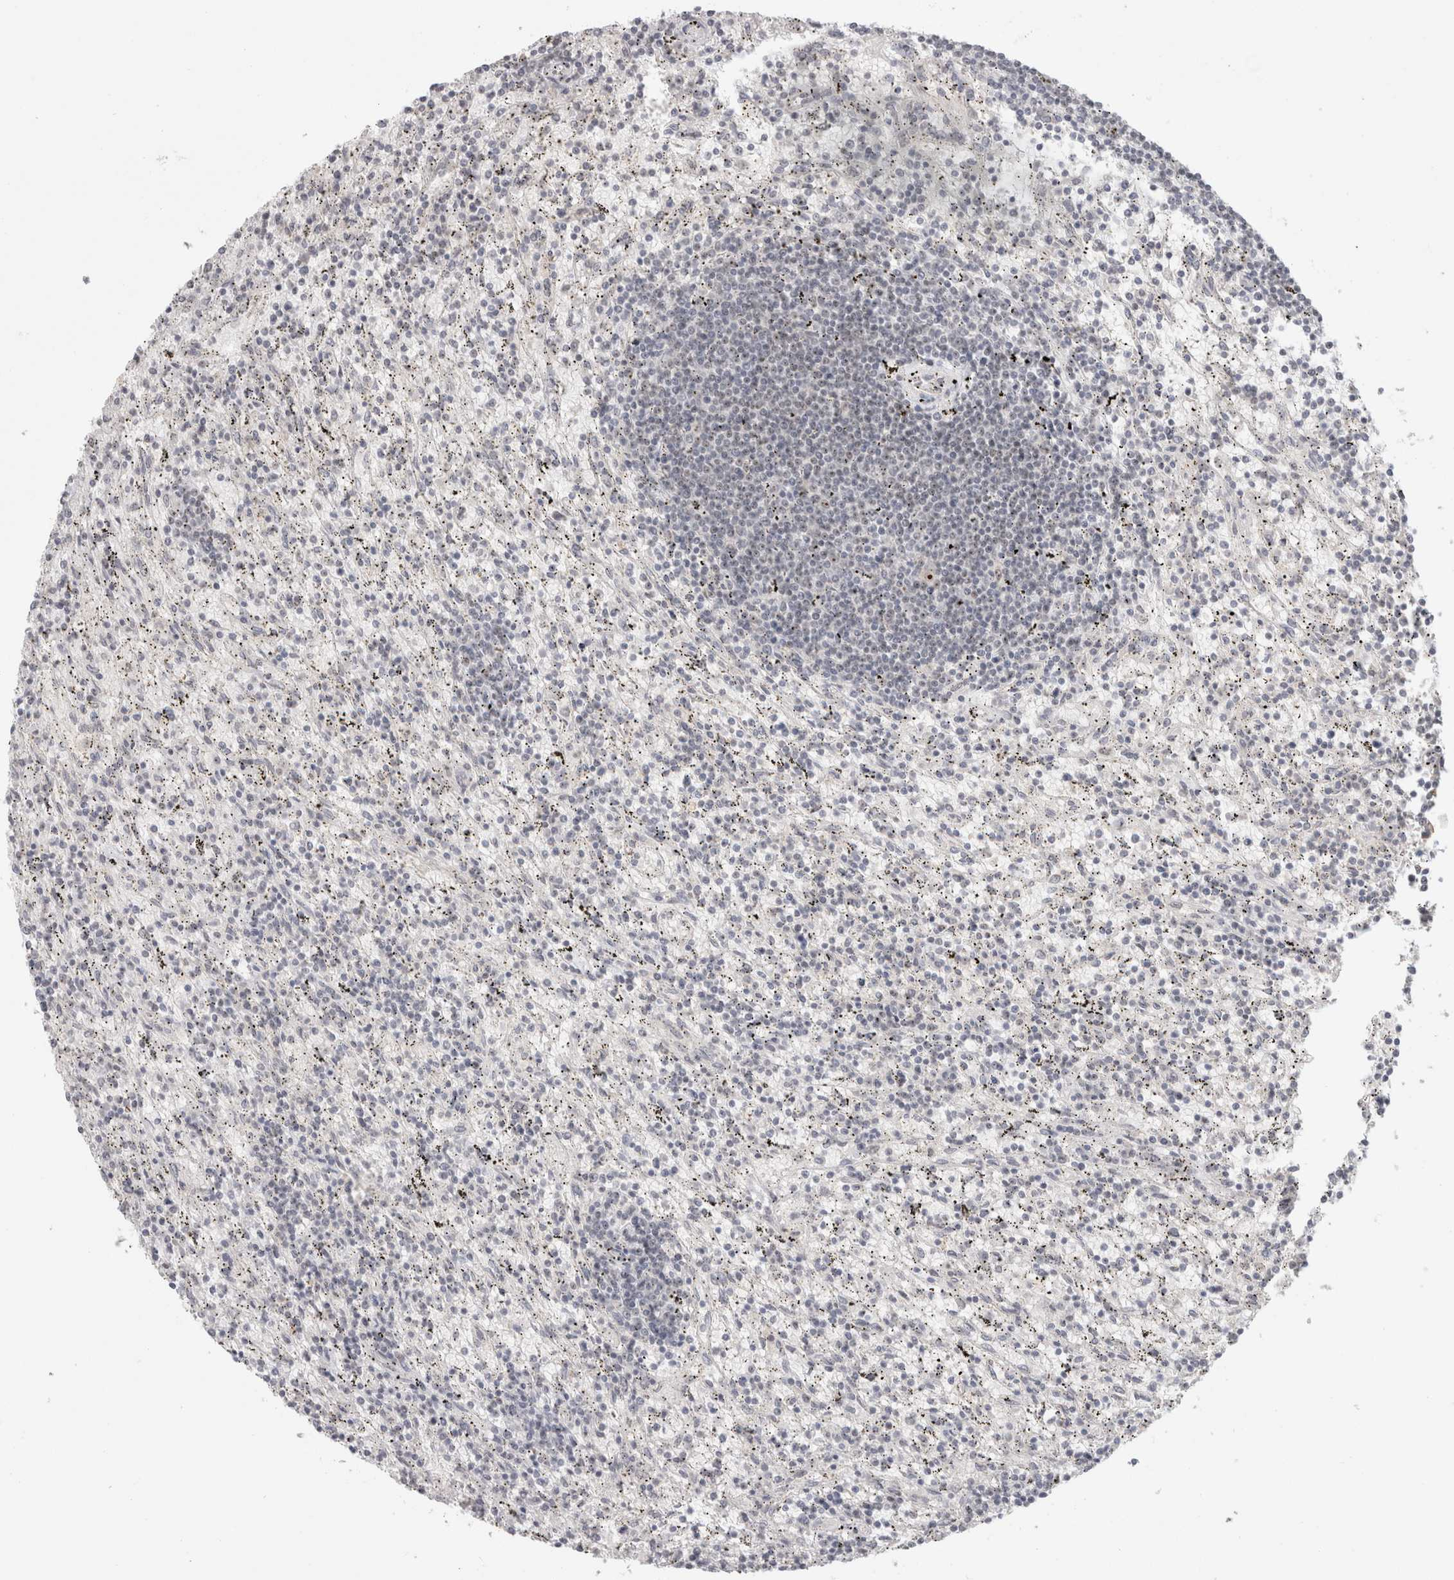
{"staining": {"intensity": "negative", "quantity": "none", "location": "none"}, "tissue": "lymphoma", "cell_type": "Tumor cells", "image_type": "cancer", "snomed": [{"axis": "morphology", "description": "Malignant lymphoma, non-Hodgkin's type, Low grade"}, {"axis": "topography", "description": "Spleen"}], "caption": "IHC micrograph of neoplastic tissue: lymphoma stained with DAB shows no significant protein expression in tumor cells.", "gene": "SENP6", "patient": {"sex": "male", "age": 76}}